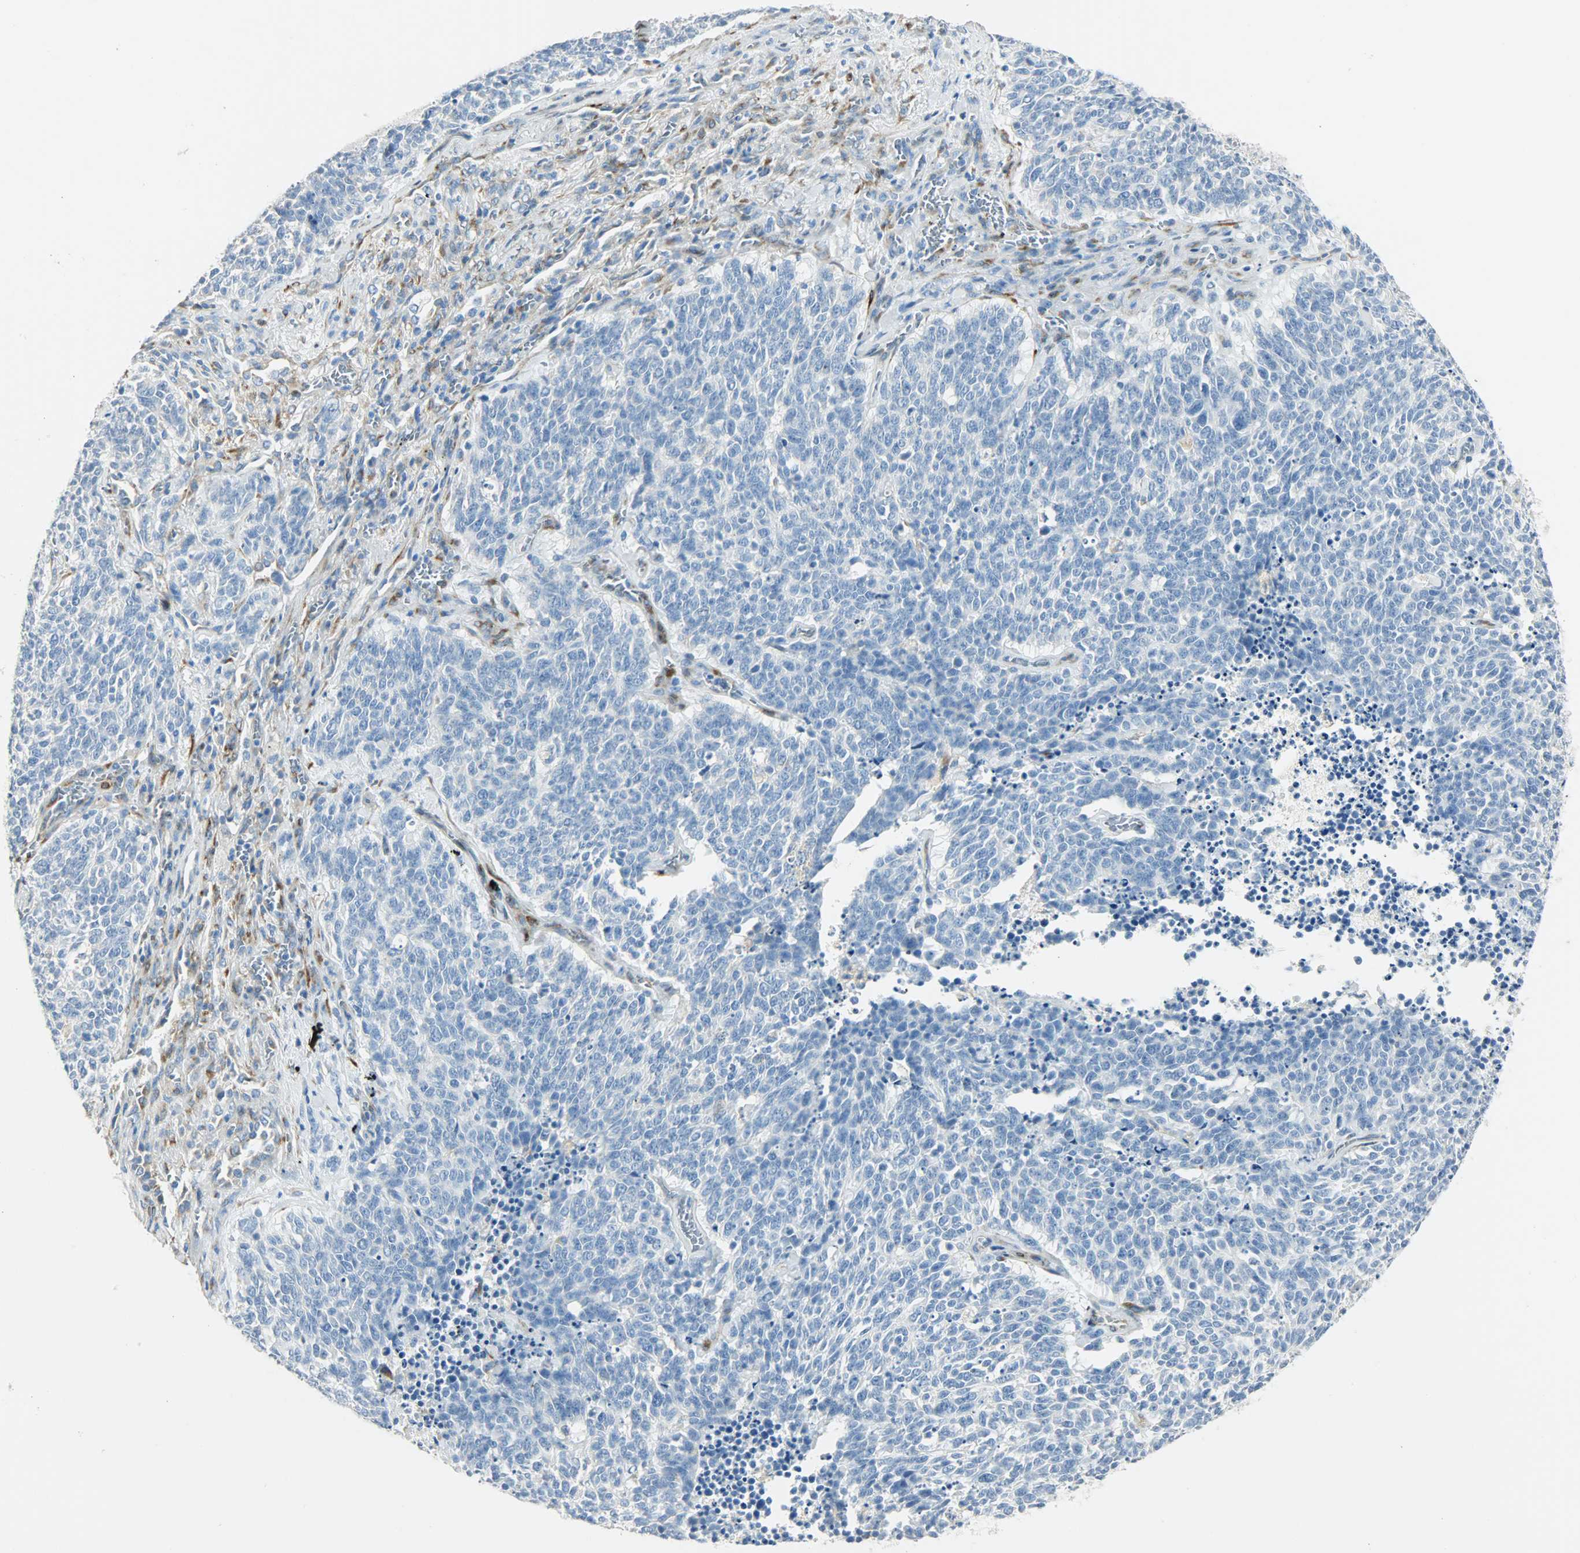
{"staining": {"intensity": "negative", "quantity": "none", "location": "none"}, "tissue": "lung cancer", "cell_type": "Tumor cells", "image_type": "cancer", "snomed": [{"axis": "morphology", "description": "Neoplasm, malignant, NOS"}, {"axis": "topography", "description": "Lung"}], "caption": "The histopathology image displays no significant expression in tumor cells of lung cancer (malignant neoplasm).", "gene": "PKD2", "patient": {"sex": "female", "age": 58}}